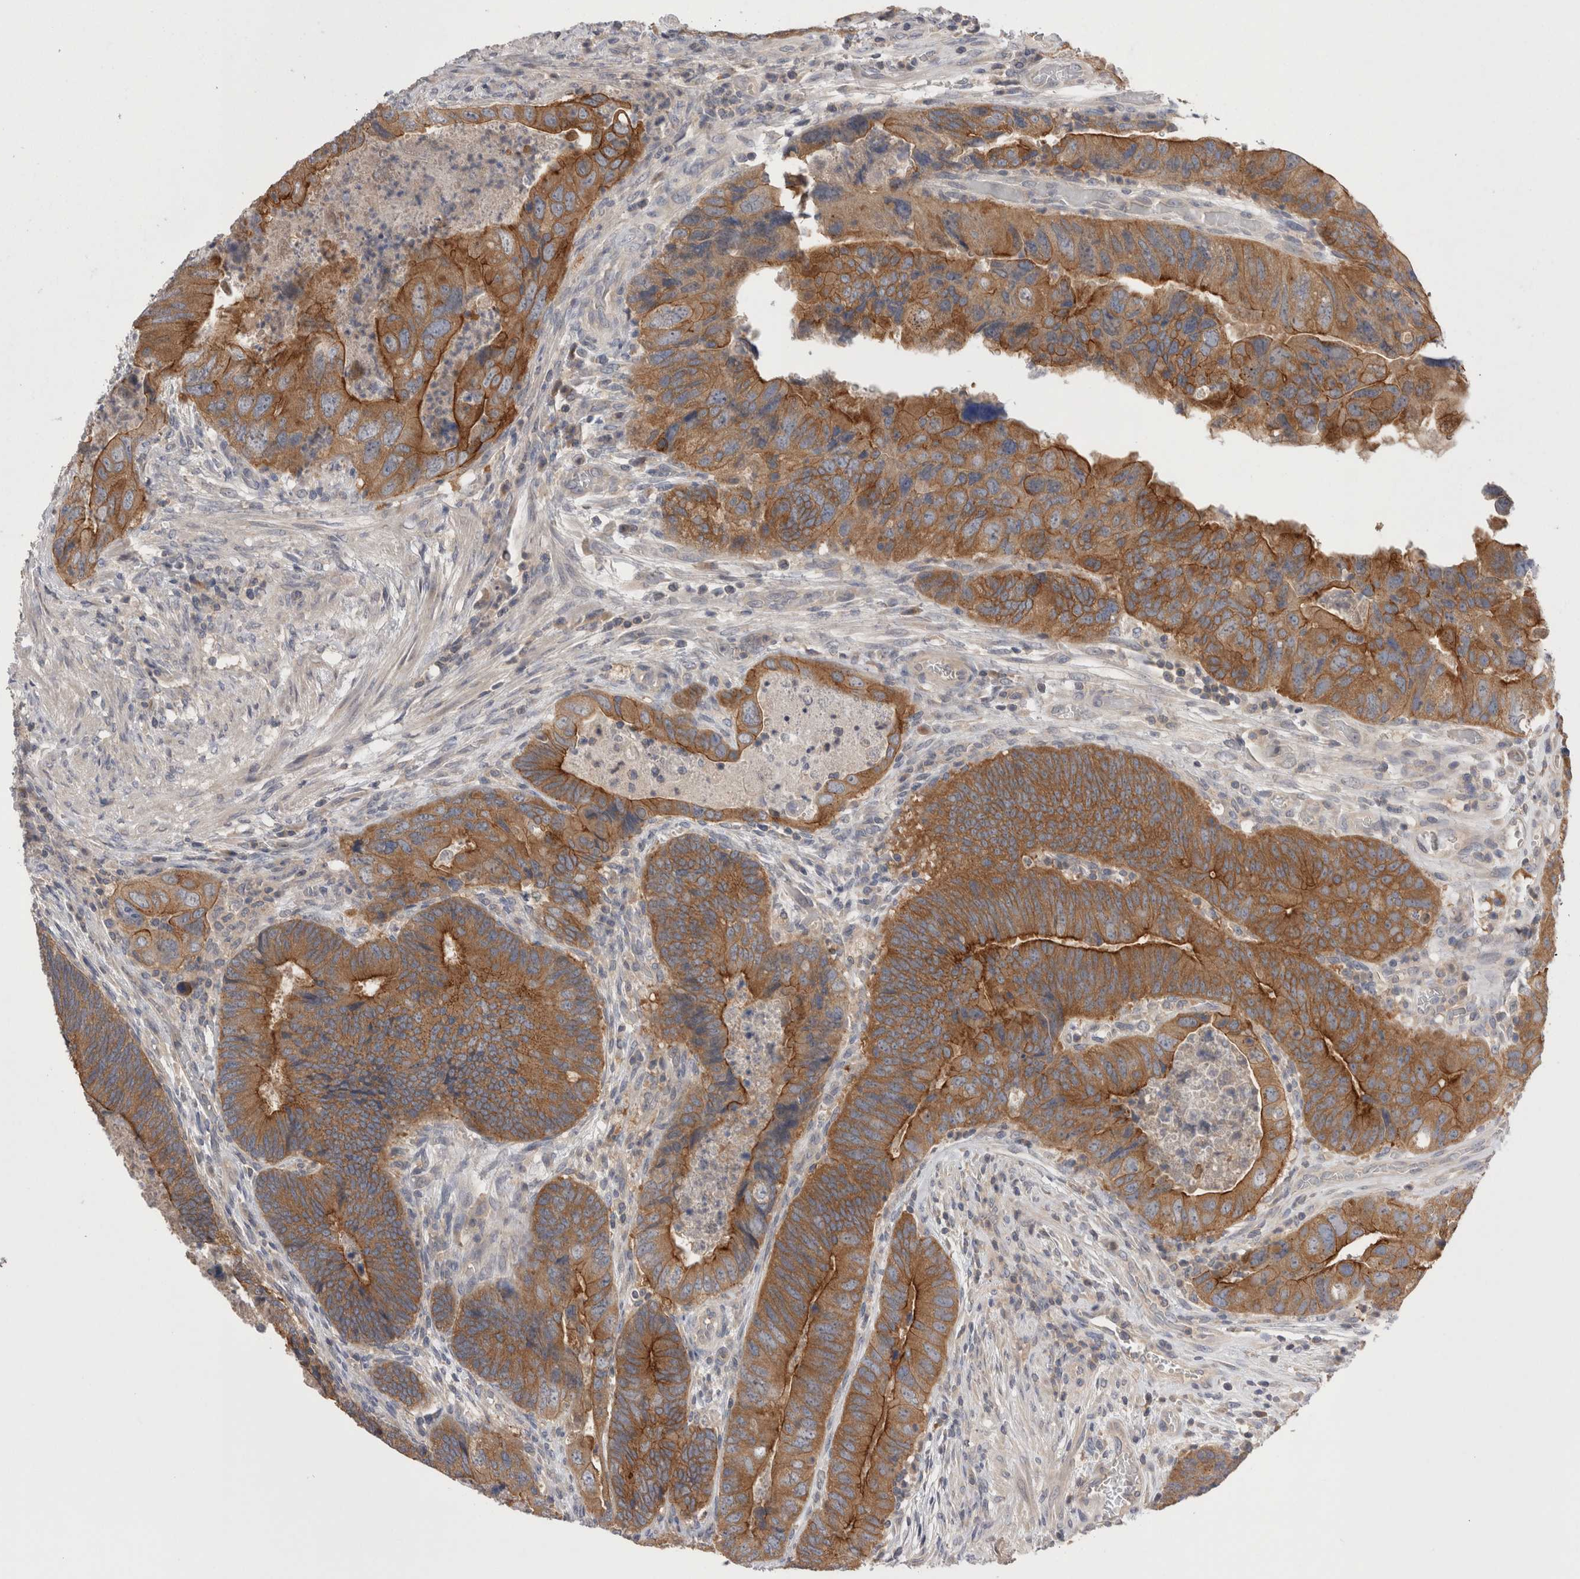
{"staining": {"intensity": "strong", "quantity": ">75%", "location": "cytoplasmic/membranous"}, "tissue": "colorectal cancer", "cell_type": "Tumor cells", "image_type": "cancer", "snomed": [{"axis": "morphology", "description": "Adenocarcinoma, NOS"}, {"axis": "topography", "description": "Rectum"}], "caption": "Colorectal cancer (adenocarcinoma) stained for a protein (brown) shows strong cytoplasmic/membranous positive expression in about >75% of tumor cells.", "gene": "OTOR", "patient": {"sex": "male", "age": 63}}